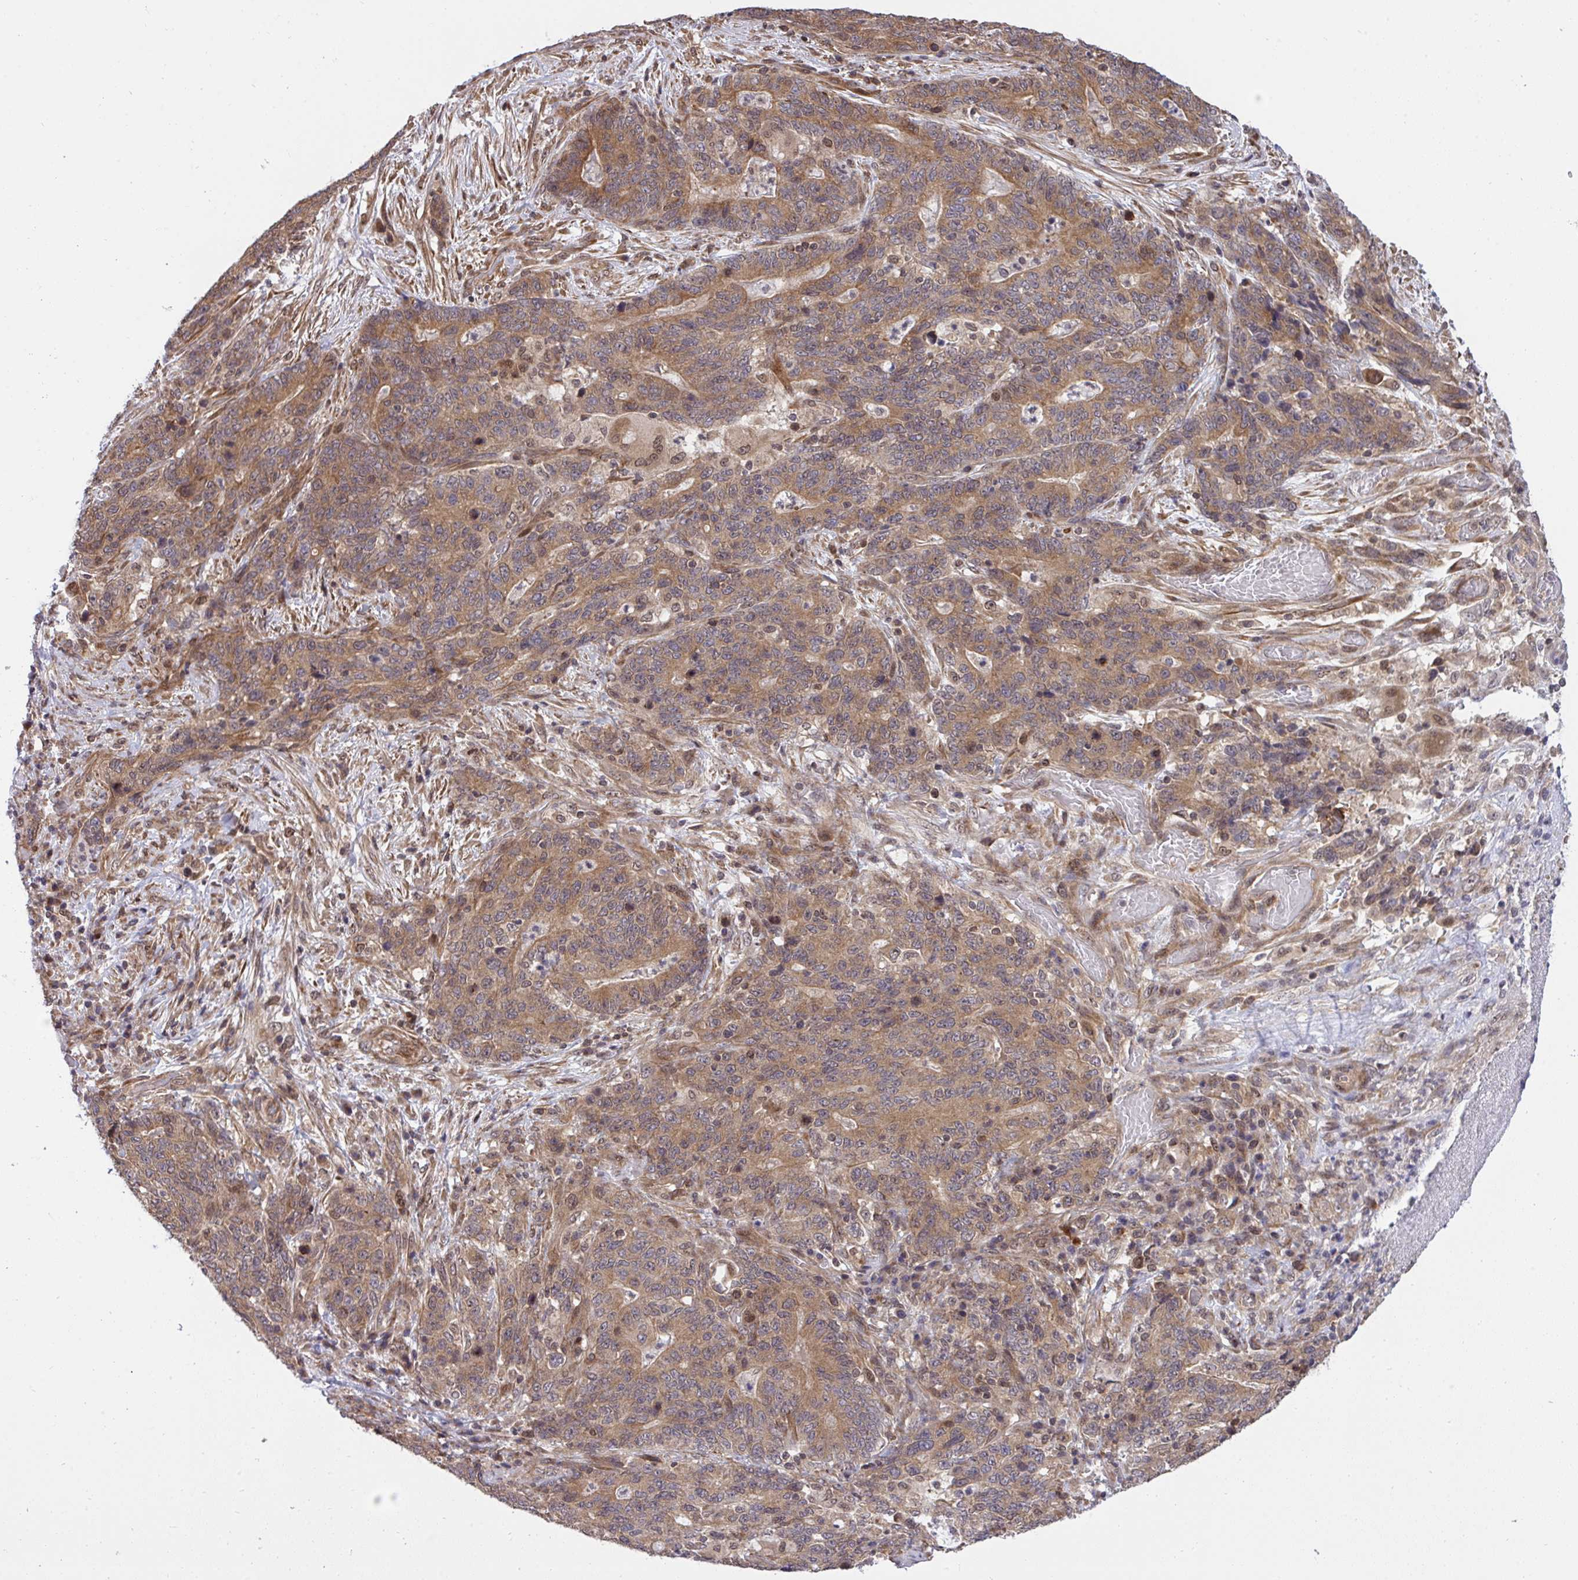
{"staining": {"intensity": "moderate", "quantity": ">75%", "location": "cytoplasmic/membranous"}, "tissue": "stomach cancer", "cell_type": "Tumor cells", "image_type": "cancer", "snomed": [{"axis": "morphology", "description": "Normal tissue, NOS"}, {"axis": "morphology", "description": "Adenocarcinoma, NOS"}, {"axis": "topography", "description": "Stomach"}], "caption": "Stomach adenocarcinoma stained for a protein (brown) exhibits moderate cytoplasmic/membranous positive staining in approximately >75% of tumor cells.", "gene": "ERI1", "patient": {"sex": "female", "age": 64}}